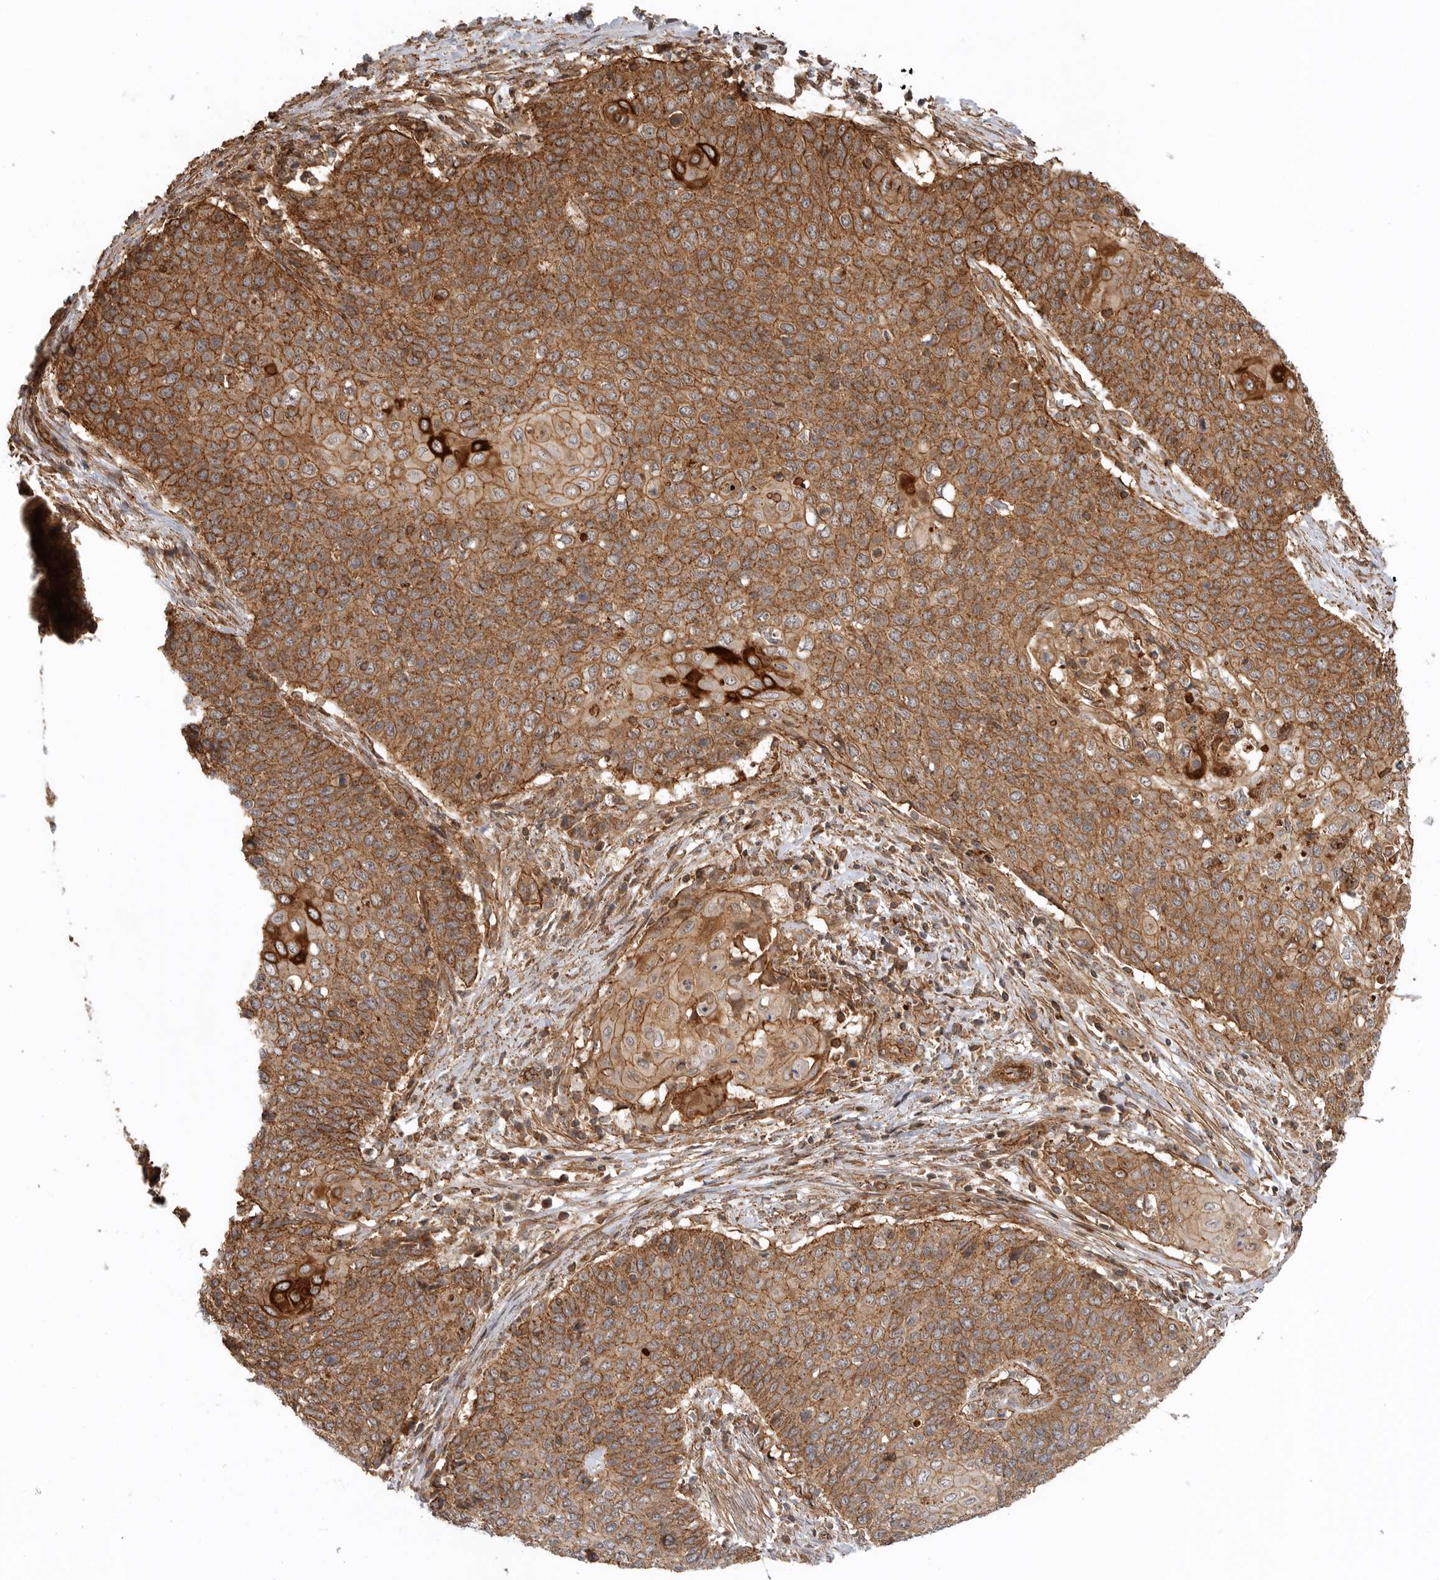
{"staining": {"intensity": "strong", "quantity": ">75%", "location": "cytoplasmic/membranous"}, "tissue": "cervical cancer", "cell_type": "Tumor cells", "image_type": "cancer", "snomed": [{"axis": "morphology", "description": "Squamous cell carcinoma, NOS"}, {"axis": "topography", "description": "Cervix"}], "caption": "Cervical squamous cell carcinoma was stained to show a protein in brown. There is high levels of strong cytoplasmic/membranous positivity in approximately >75% of tumor cells. The staining was performed using DAB (3,3'-diaminobenzidine) to visualize the protein expression in brown, while the nuclei were stained in blue with hematoxylin (Magnification: 20x).", "gene": "GPATCH2", "patient": {"sex": "female", "age": 39}}